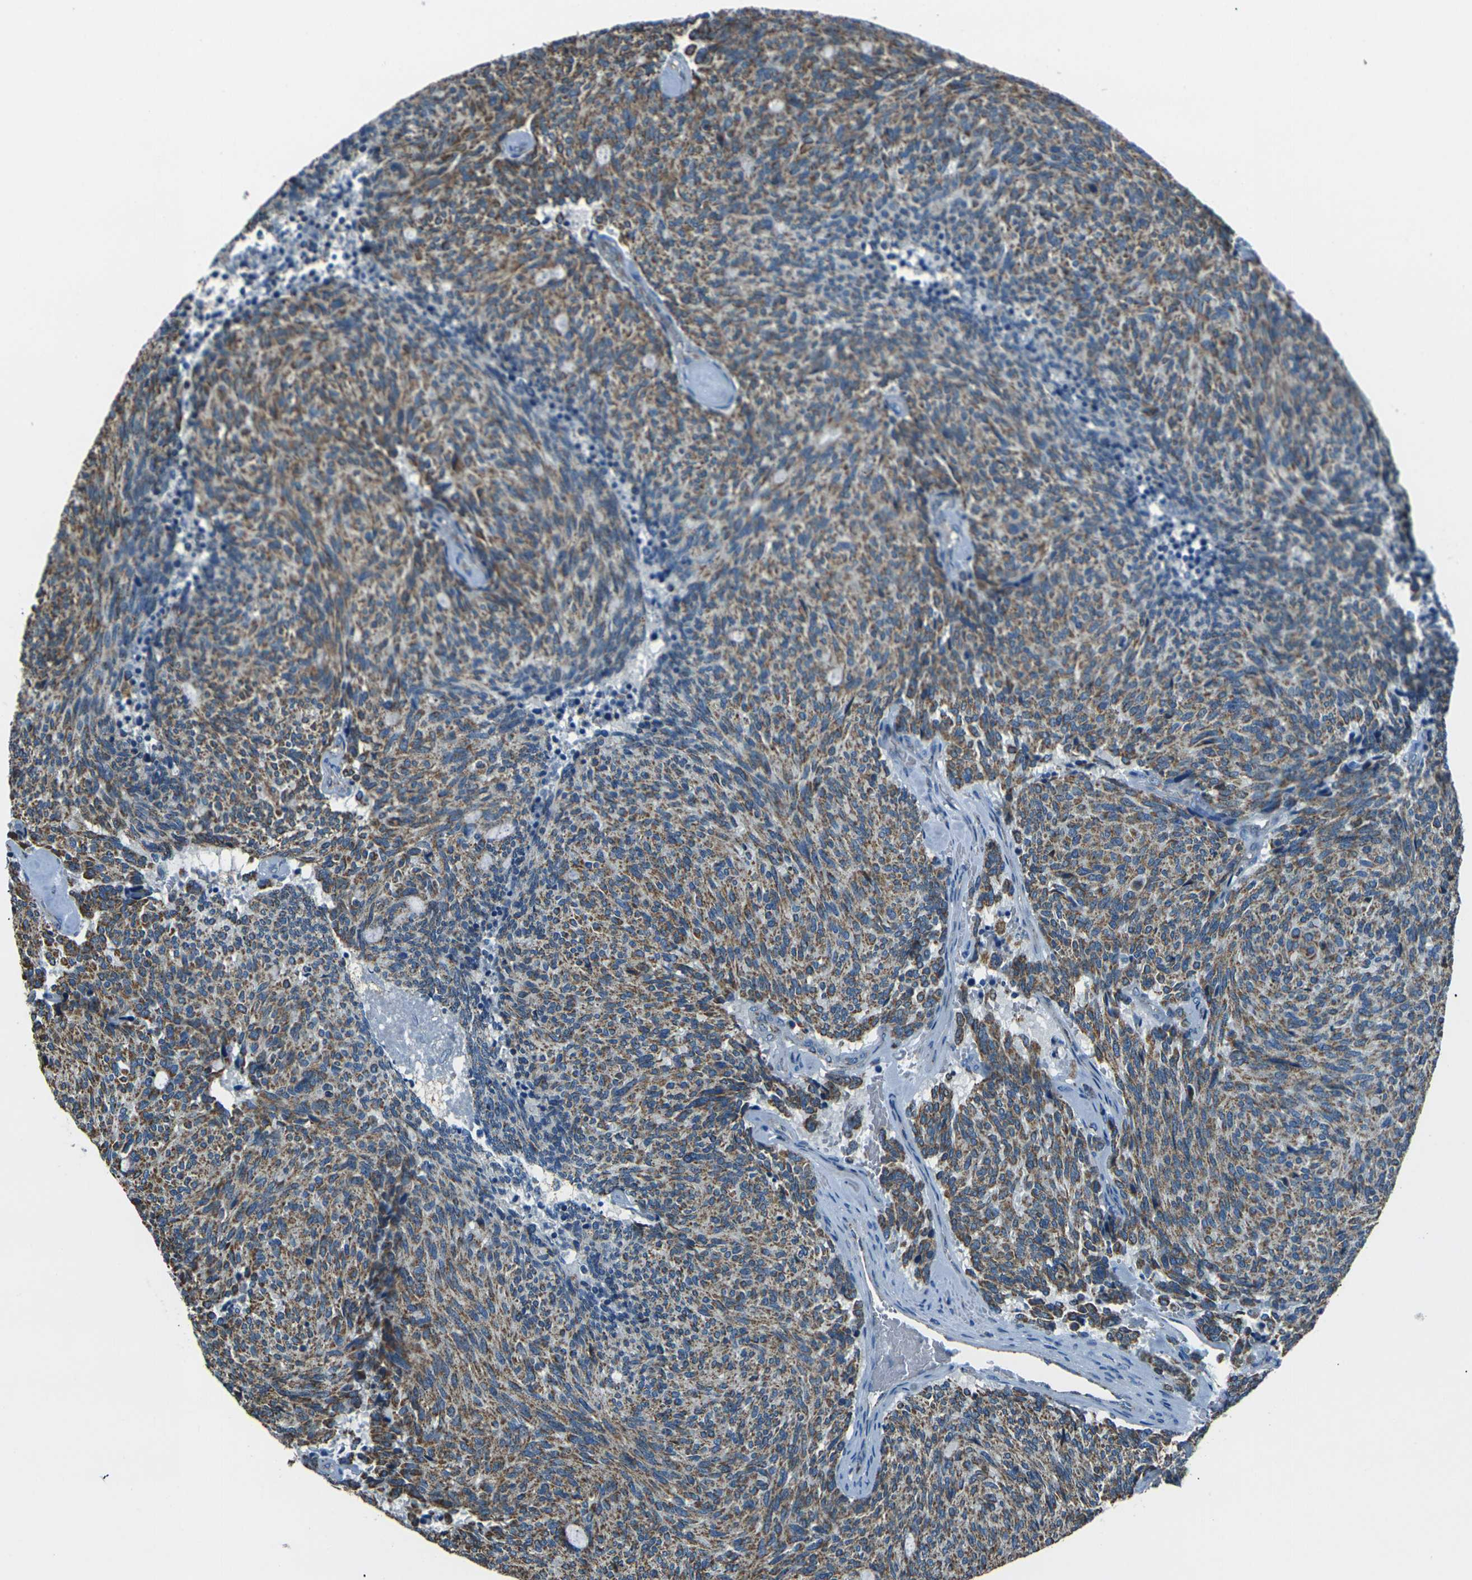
{"staining": {"intensity": "moderate", "quantity": ">75%", "location": "cytoplasmic/membranous"}, "tissue": "carcinoid", "cell_type": "Tumor cells", "image_type": "cancer", "snomed": [{"axis": "morphology", "description": "Carcinoid, malignant, NOS"}, {"axis": "topography", "description": "Pancreas"}], "caption": "Protein staining reveals moderate cytoplasmic/membranous positivity in about >75% of tumor cells in carcinoid (malignant).", "gene": "IRF3", "patient": {"sex": "female", "age": 54}}